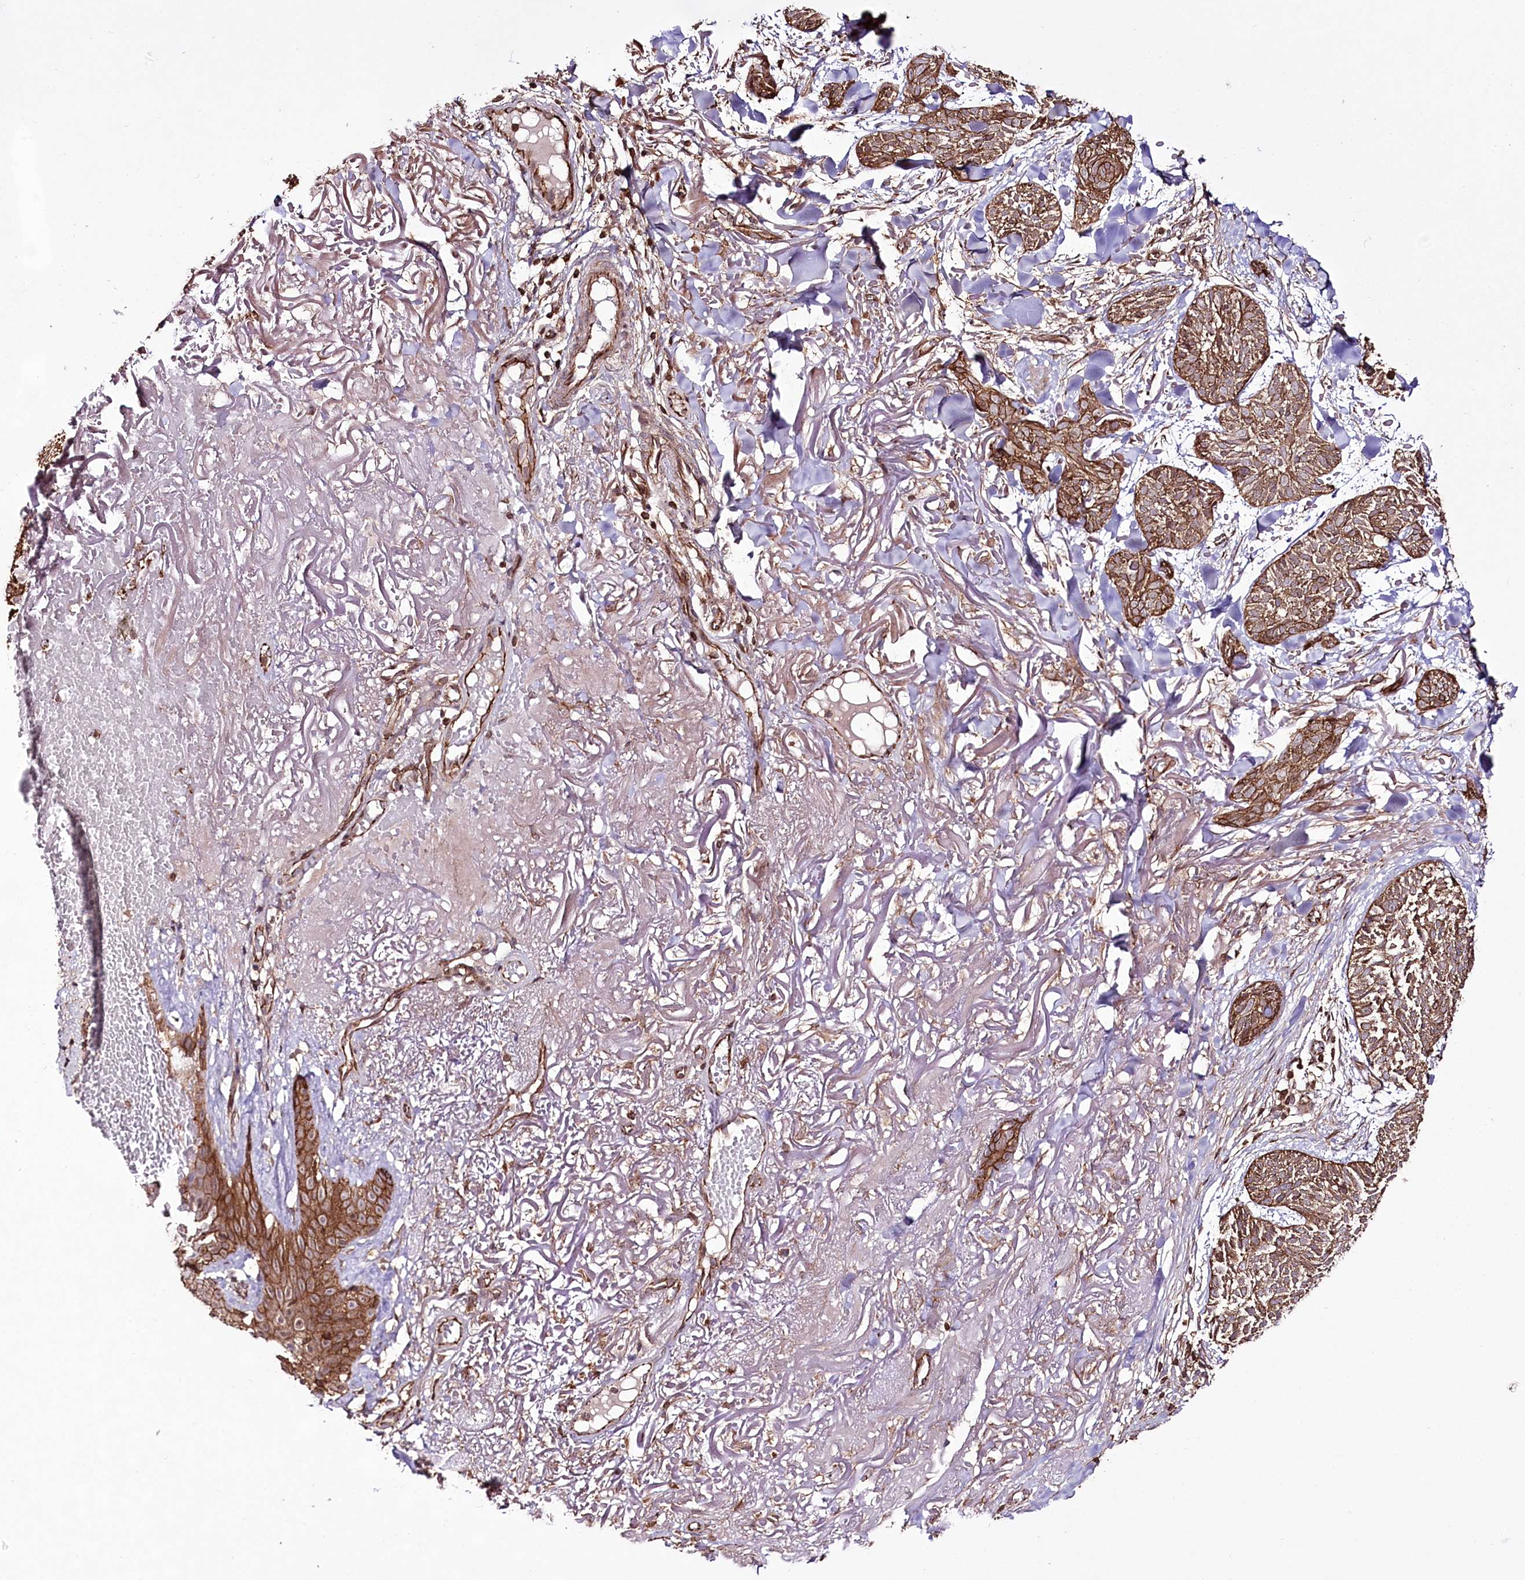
{"staining": {"intensity": "strong", "quantity": ">75%", "location": "cytoplasmic/membranous"}, "tissue": "skin cancer", "cell_type": "Tumor cells", "image_type": "cancer", "snomed": [{"axis": "morphology", "description": "Normal tissue, NOS"}, {"axis": "morphology", "description": "Basal cell carcinoma"}, {"axis": "topography", "description": "Skin"}], "caption": "Protein analysis of skin basal cell carcinoma tissue displays strong cytoplasmic/membranous positivity in about >75% of tumor cells.", "gene": "DHX29", "patient": {"sex": "male", "age": 66}}